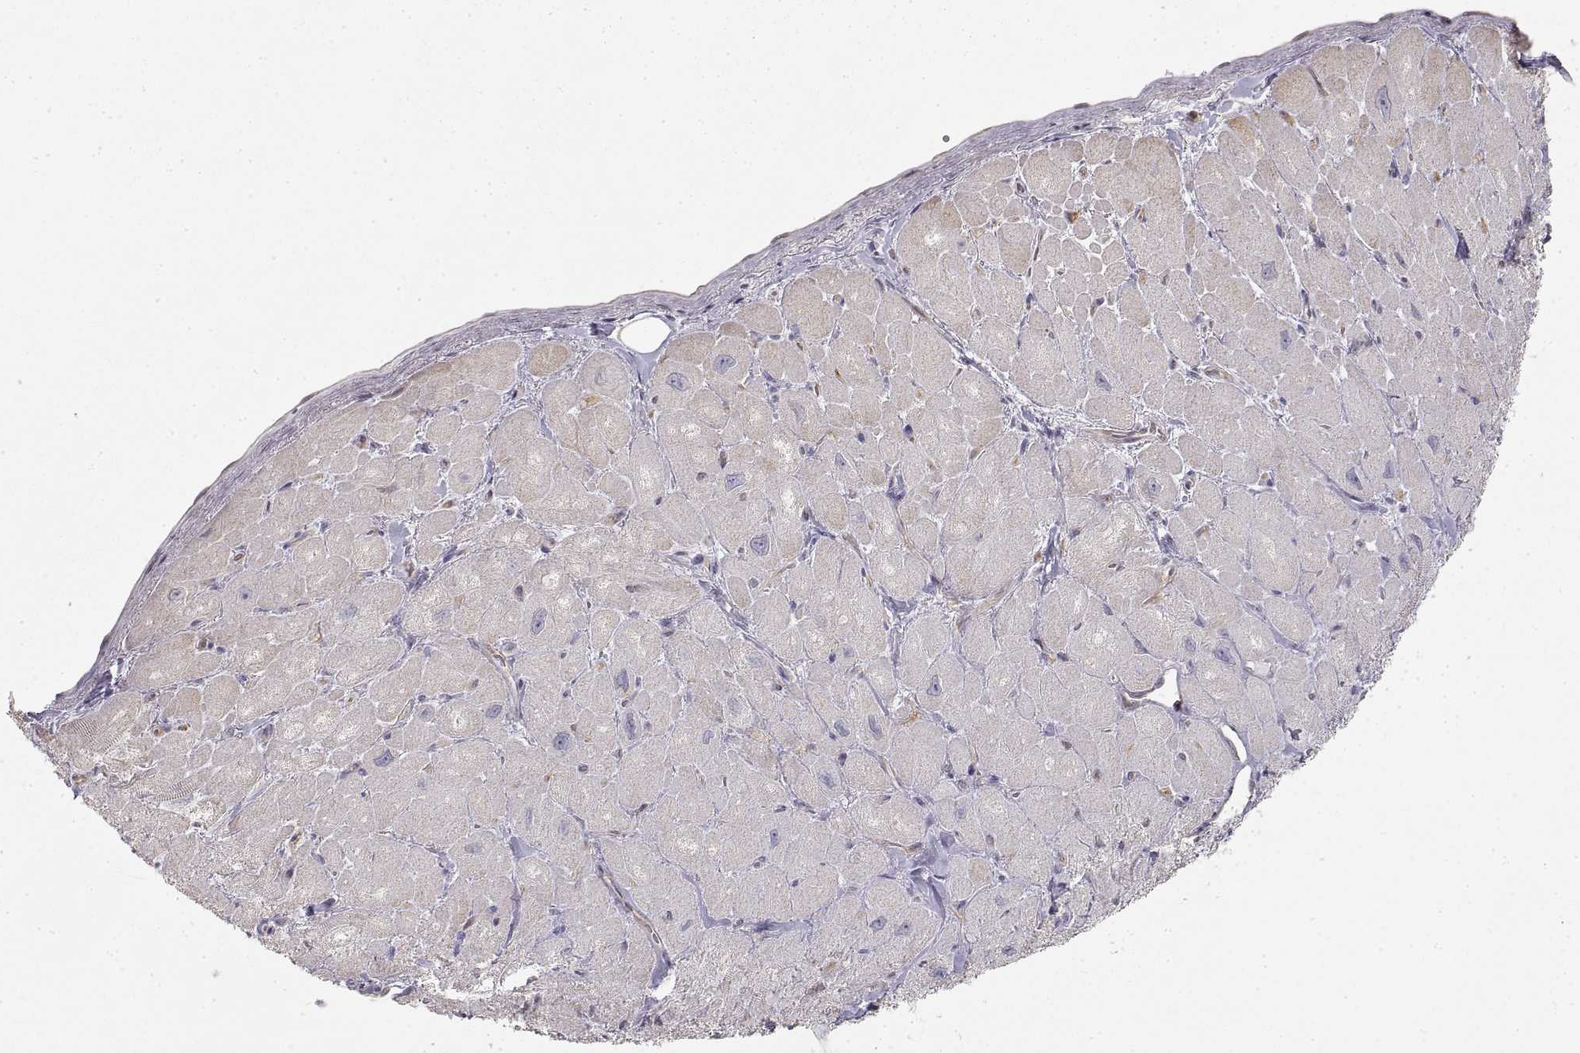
{"staining": {"intensity": "weak", "quantity": "<25%", "location": "cytoplasmic/membranous"}, "tissue": "heart muscle", "cell_type": "Cardiomyocytes", "image_type": "normal", "snomed": [{"axis": "morphology", "description": "Normal tissue, NOS"}, {"axis": "topography", "description": "Heart"}], "caption": "IHC photomicrograph of normal heart muscle: human heart muscle stained with DAB displays no significant protein positivity in cardiomyocytes.", "gene": "HSP90AB1", "patient": {"sex": "male", "age": 60}}